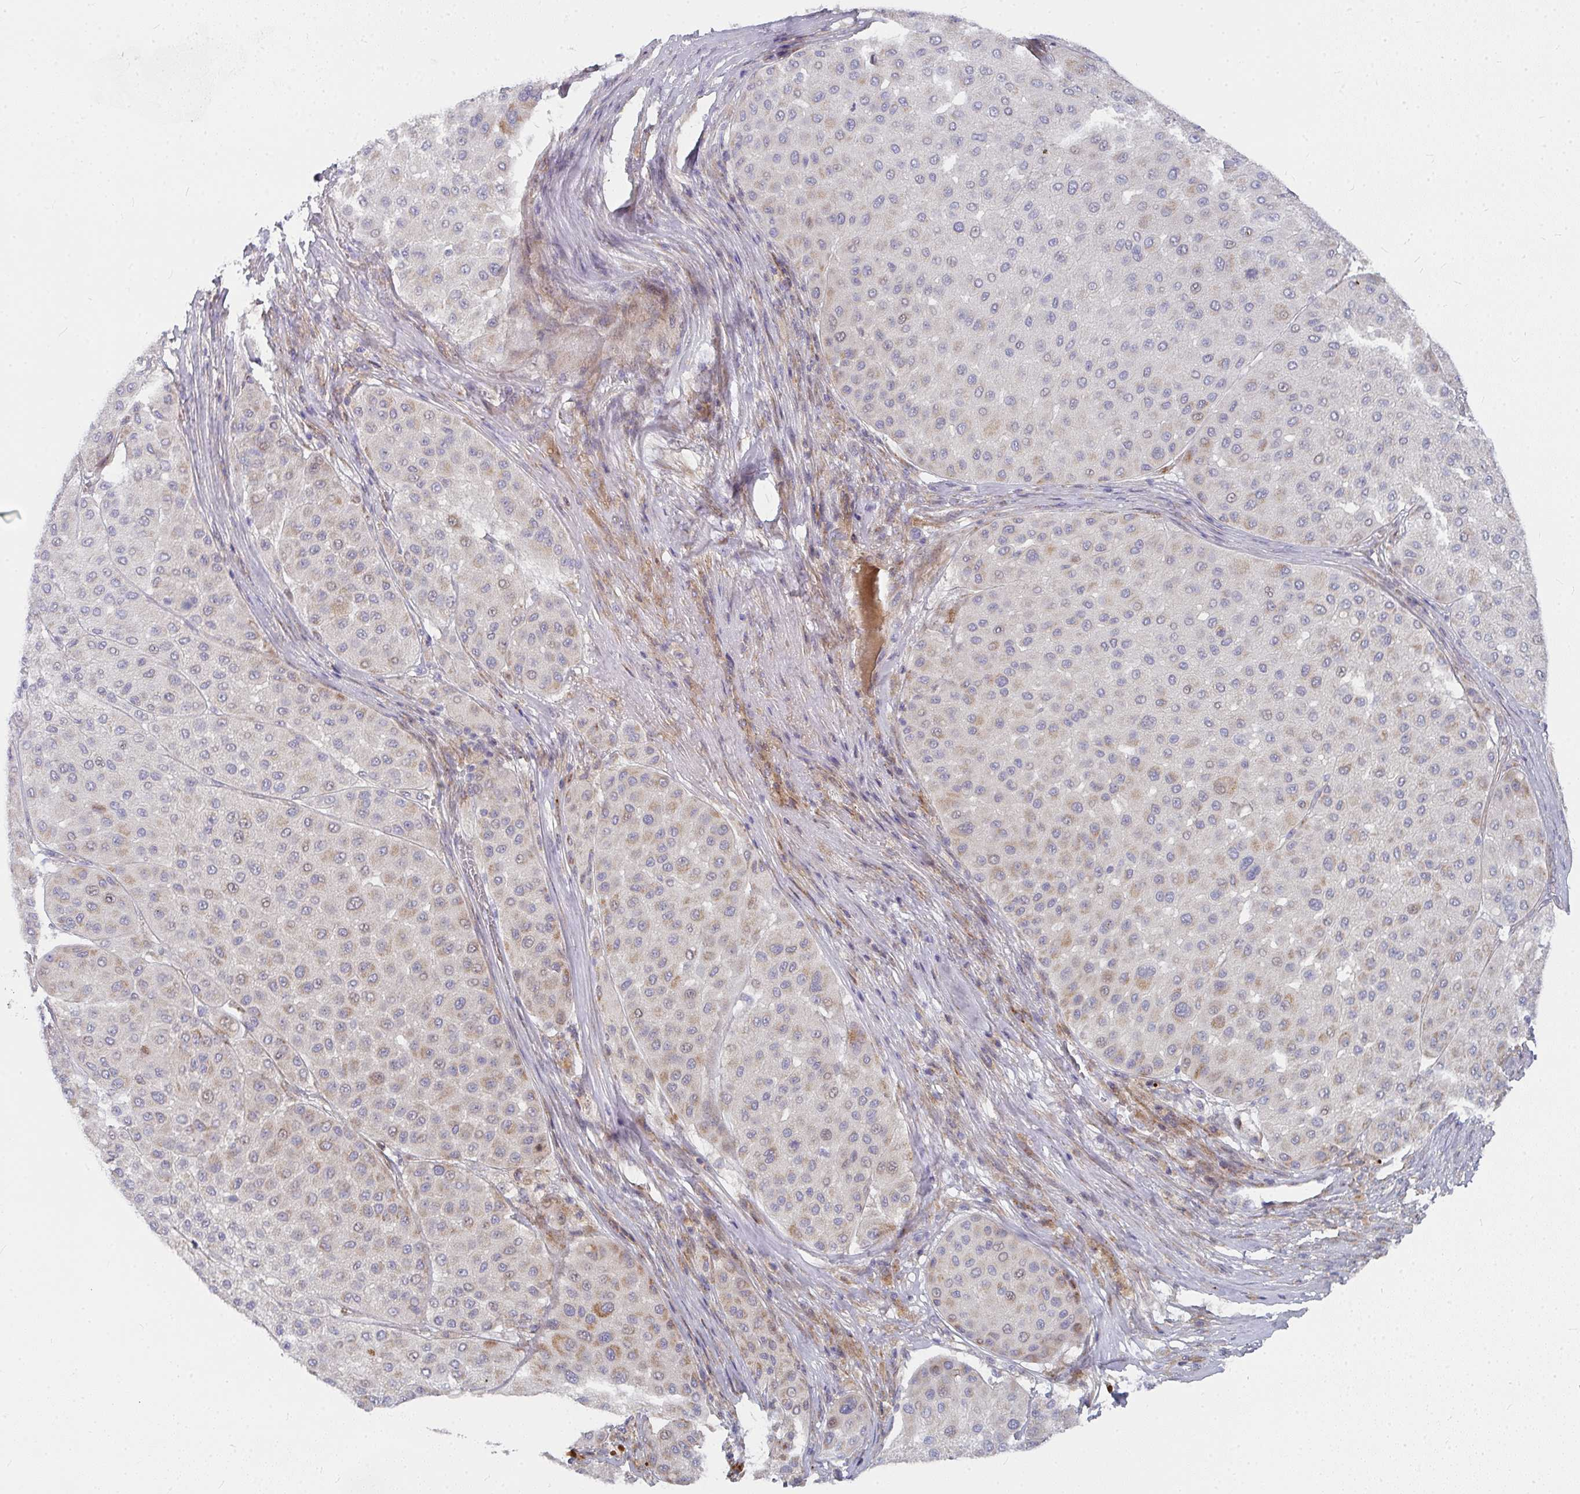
{"staining": {"intensity": "moderate", "quantity": "25%-75%", "location": "cytoplasmic/membranous,nuclear"}, "tissue": "melanoma", "cell_type": "Tumor cells", "image_type": "cancer", "snomed": [{"axis": "morphology", "description": "Malignant melanoma, Metastatic site"}, {"axis": "topography", "description": "Smooth muscle"}], "caption": "Brown immunohistochemical staining in malignant melanoma (metastatic site) exhibits moderate cytoplasmic/membranous and nuclear expression in about 25%-75% of tumor cells.", "gene": "RHEBL1", "patient": {"sex": "male", "age": 41}}